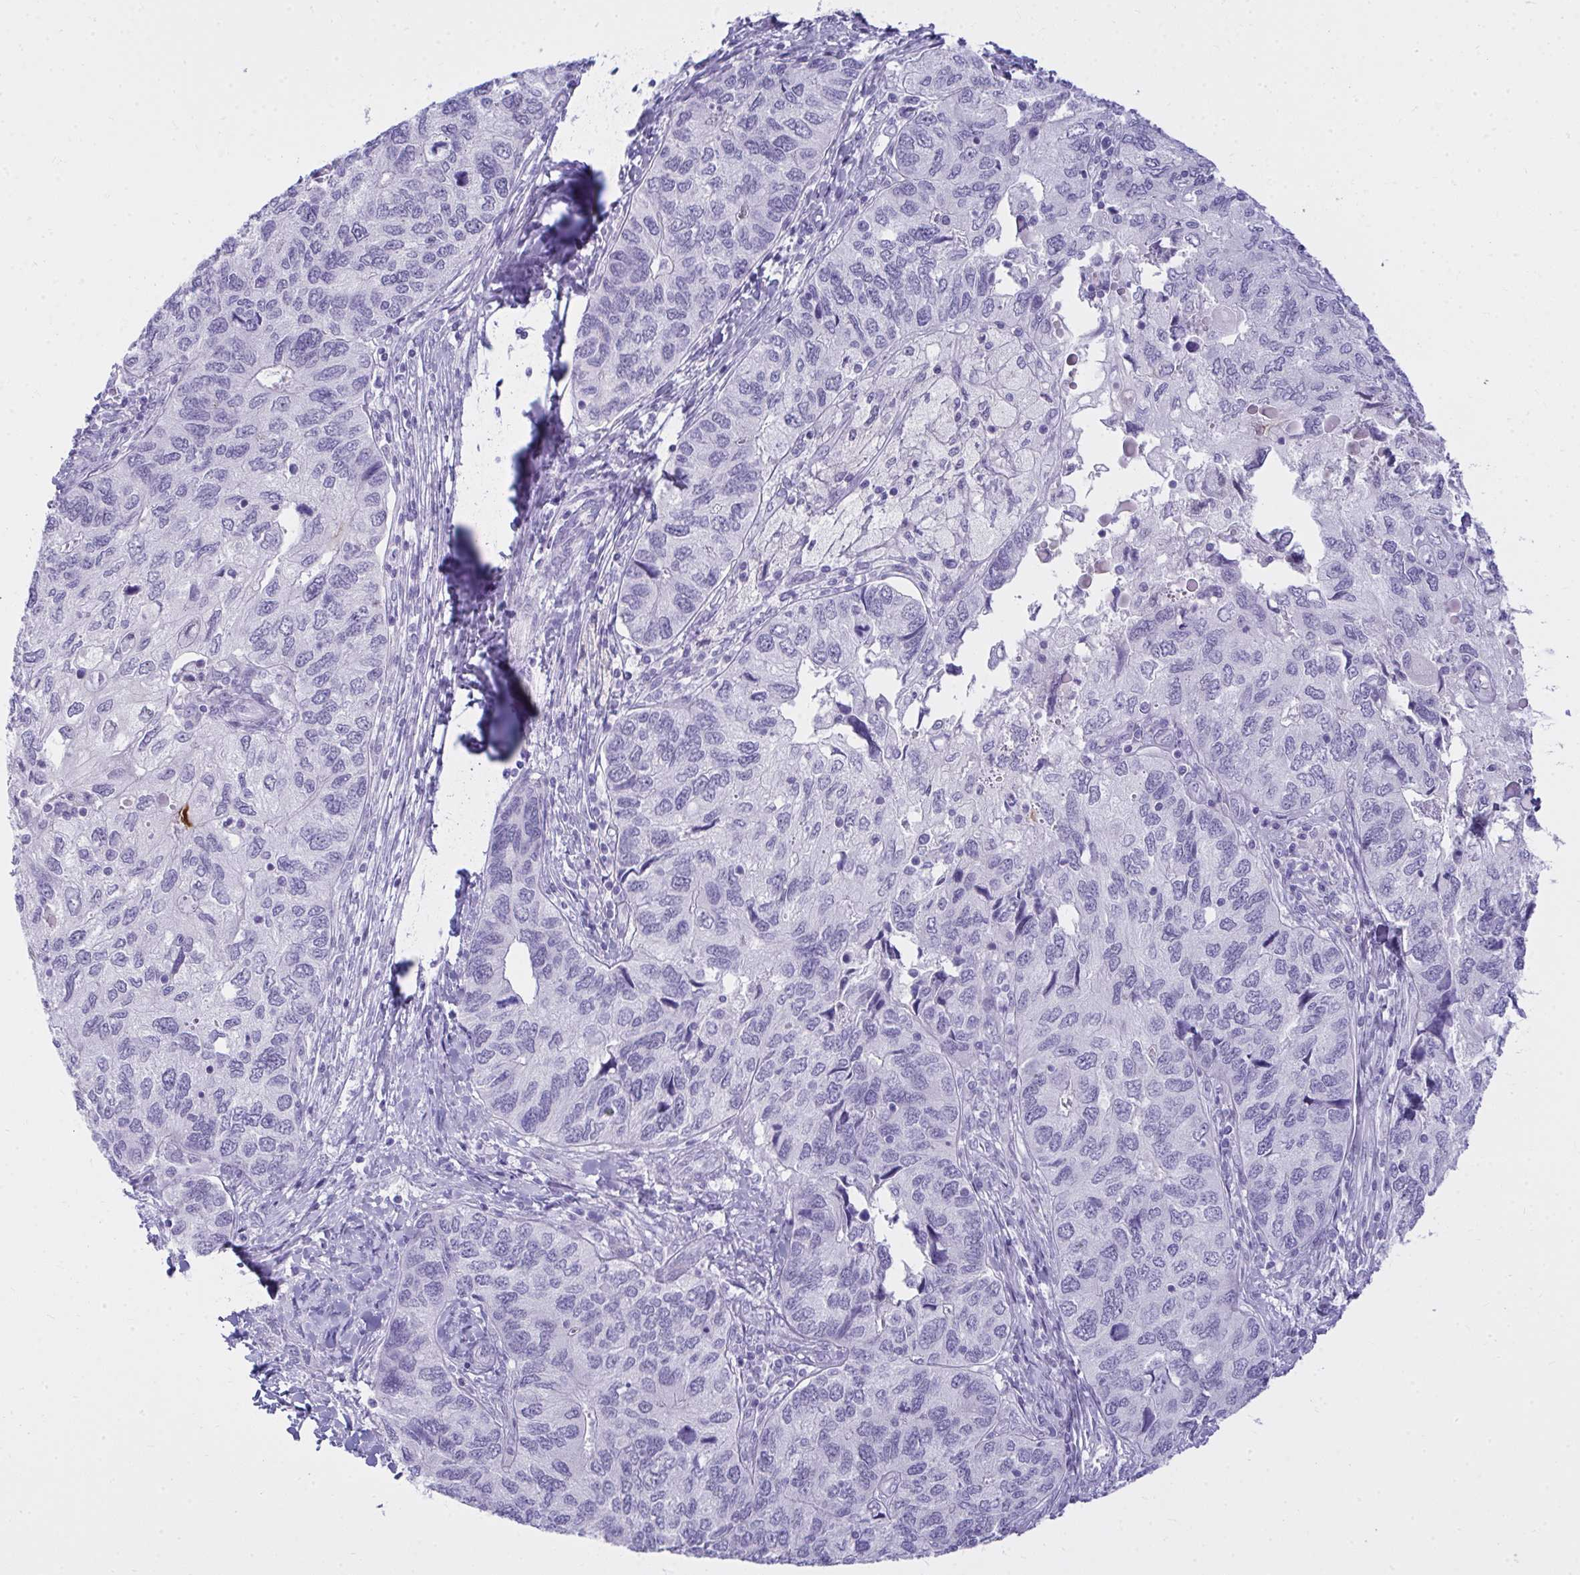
{"staining": {"intensity": "negative", "quantity": "none", "location": "none"}, "tissue": "endometrial cancer", "cell_type": "Tumor cells", "image_type": "cancer", "snomed": [{"axis": "morphology", "description": "Carcinoma, NOS"}, {"axis": "topography", "description": "Uterus"}], "caption": "High power microscopy photomicrograph of an immunohistochemistry (IHC) micrograph of endometrial carcinoma, revealing no significant staining in tumor cells.", "gene": "OR5F1", "patient": {"sex": "female", "age": 76}}